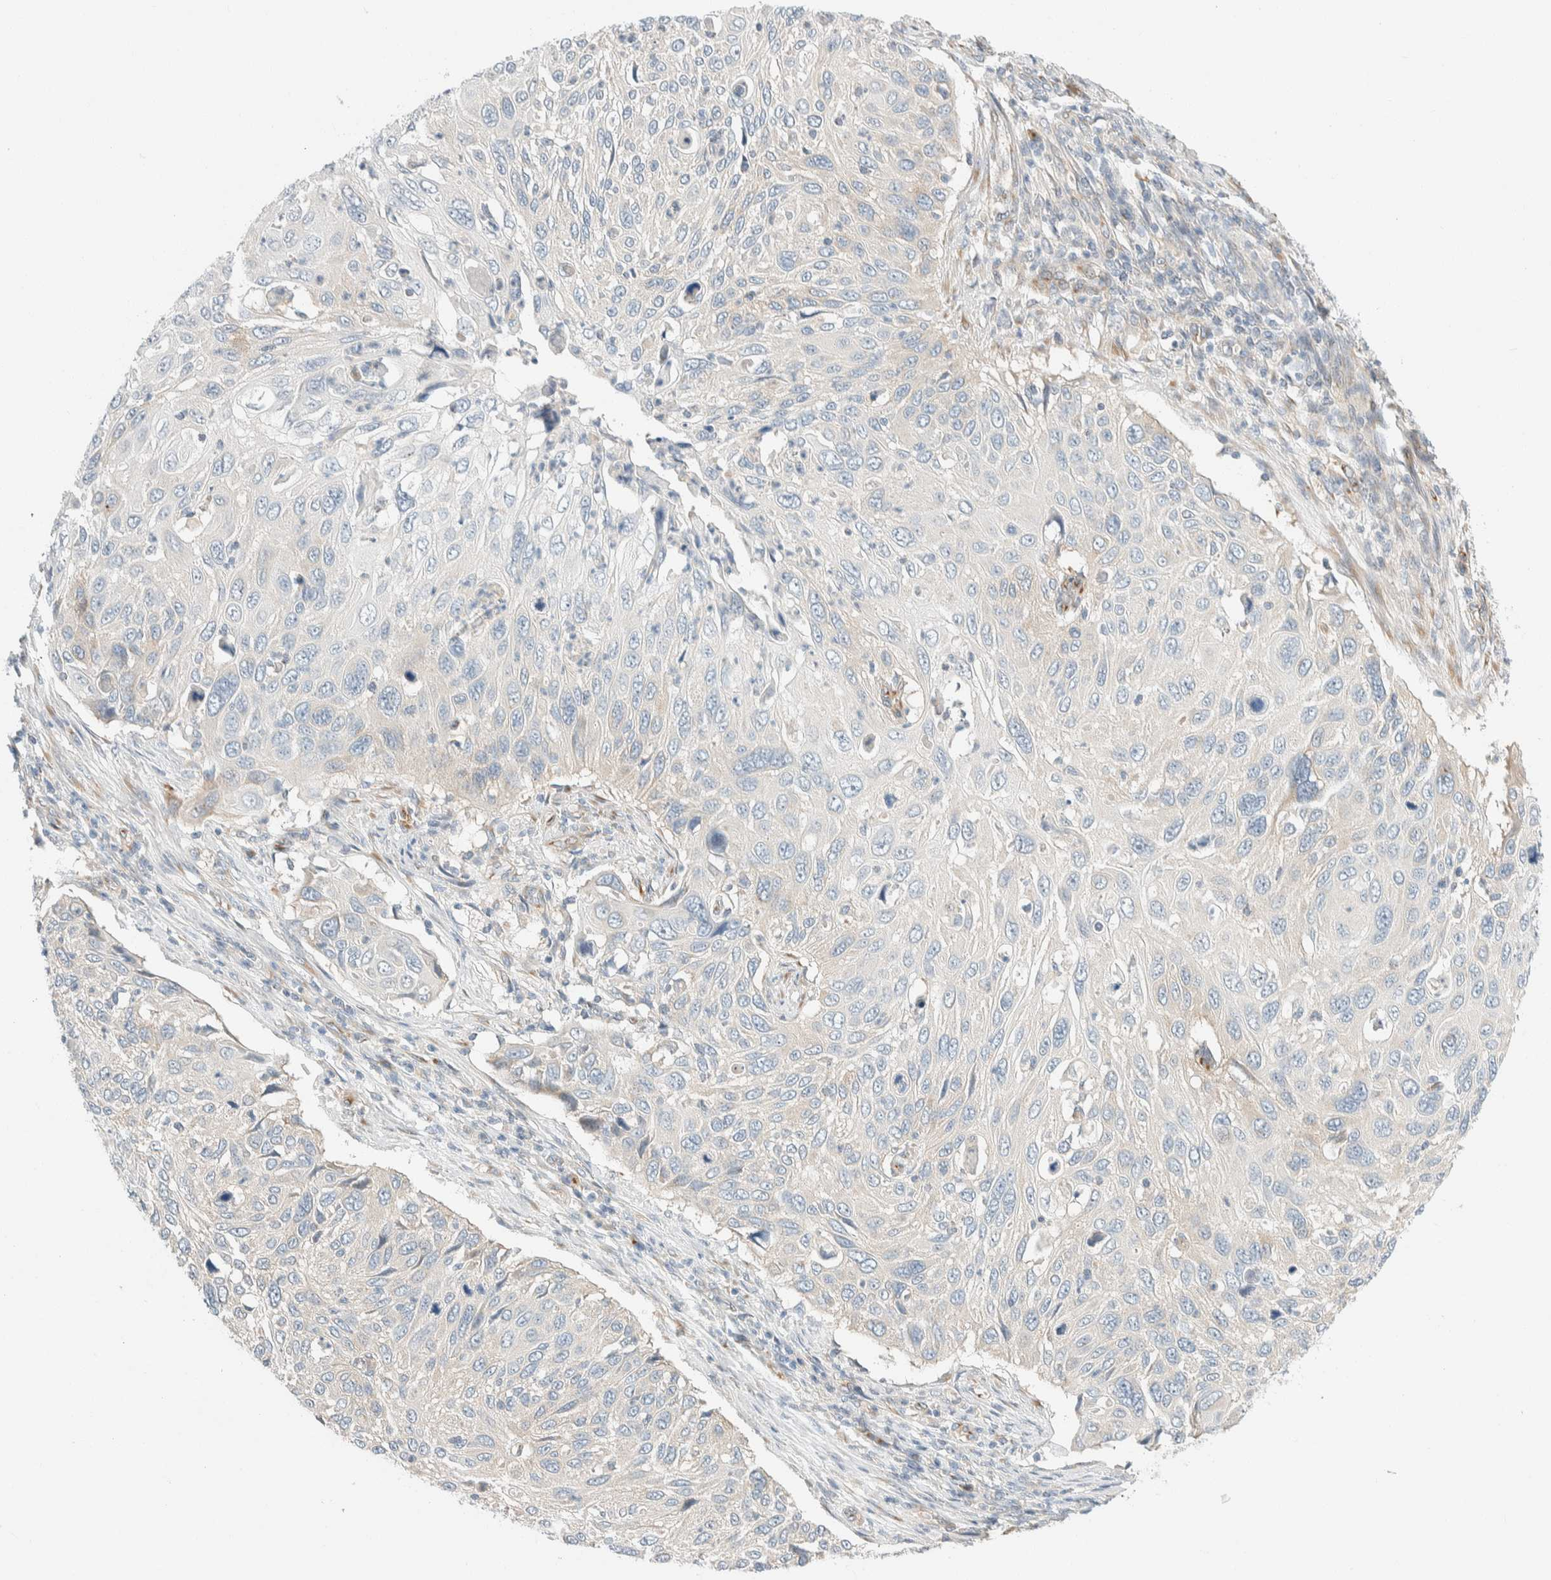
{"staining": {"intensity": "negative", "quantity": "none", "location": "none"}, "tissue": "cervical cancer", "cell_type": "Tumor cells", "image_type": "cancer", "snomed": [{"axis": "morphology", "description": "Squamous cell carcinoma, NOS"}, {"axis": "topography", "description": "Cervix"}], "caption": "An image of human squamous cell carcinoma (cervical) is negative for staining in tumor cells.", "gene": "TMEM184B", "patient": {"sex": "female", "age": 70}}